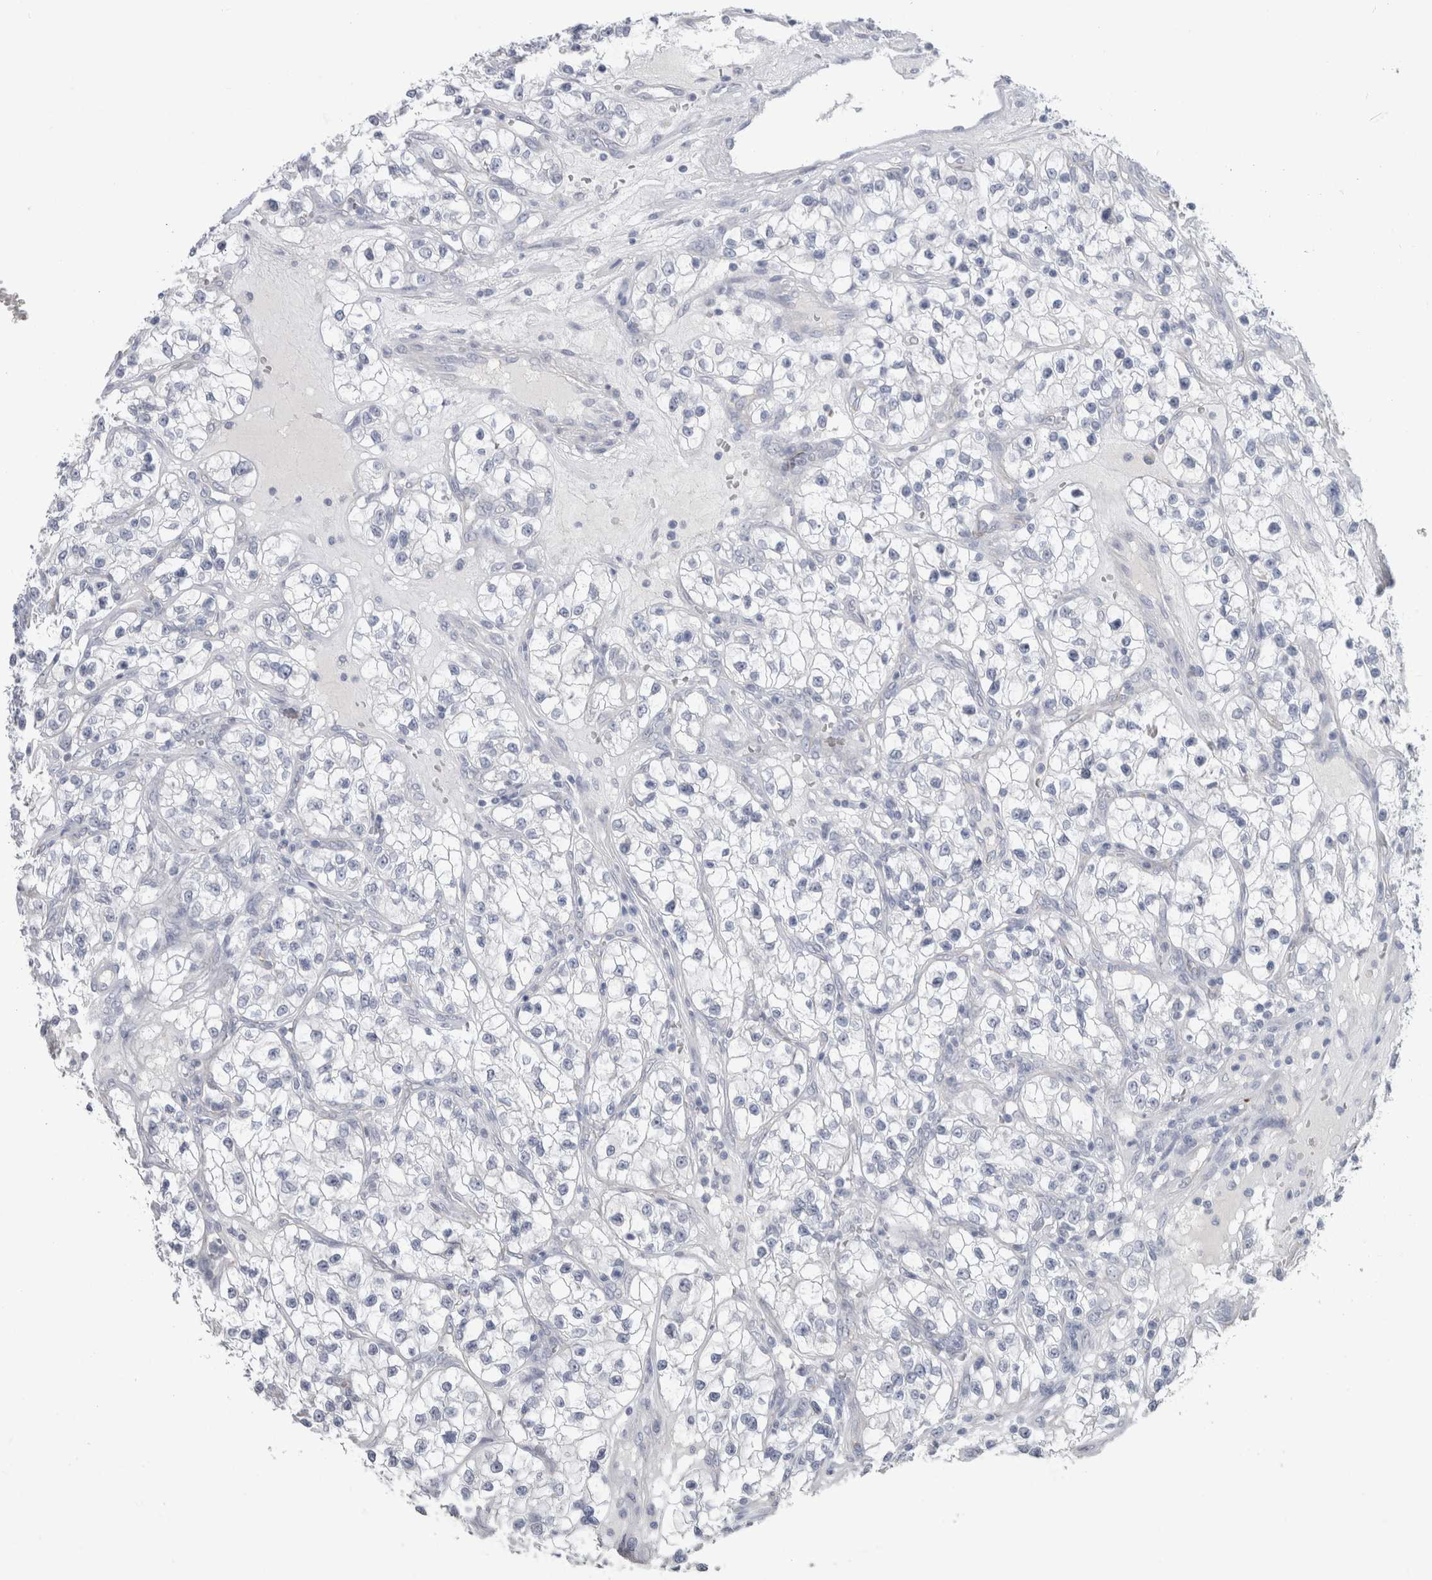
{"staining": {"intensity": "negative", "quantity": "none", "location": "none"}, "tissue": "renal cancer", "cell_type": "Tumor cells", "image_type": "cancer", "snomed": [{"axis": "morphology", "description": "Adenocarcinoma, NOS"}, {"axis": "topography", "description": "Kidney"}], "caption": "High magnification brightfield microscopy of renal cancer (adenocarcinoma) stained with DAB (3,3'-diaminobenzidine) (brown) and counterstained with hematoxylin (blue): tumor cells show no significant staining. Brightfield microscopy of immunohistochemistry stained with DAB (brown) and hematoxylin (blue), captured at high magnification.", "gene": "CDH17", "patient": {"sex": "female", "age": 57}}